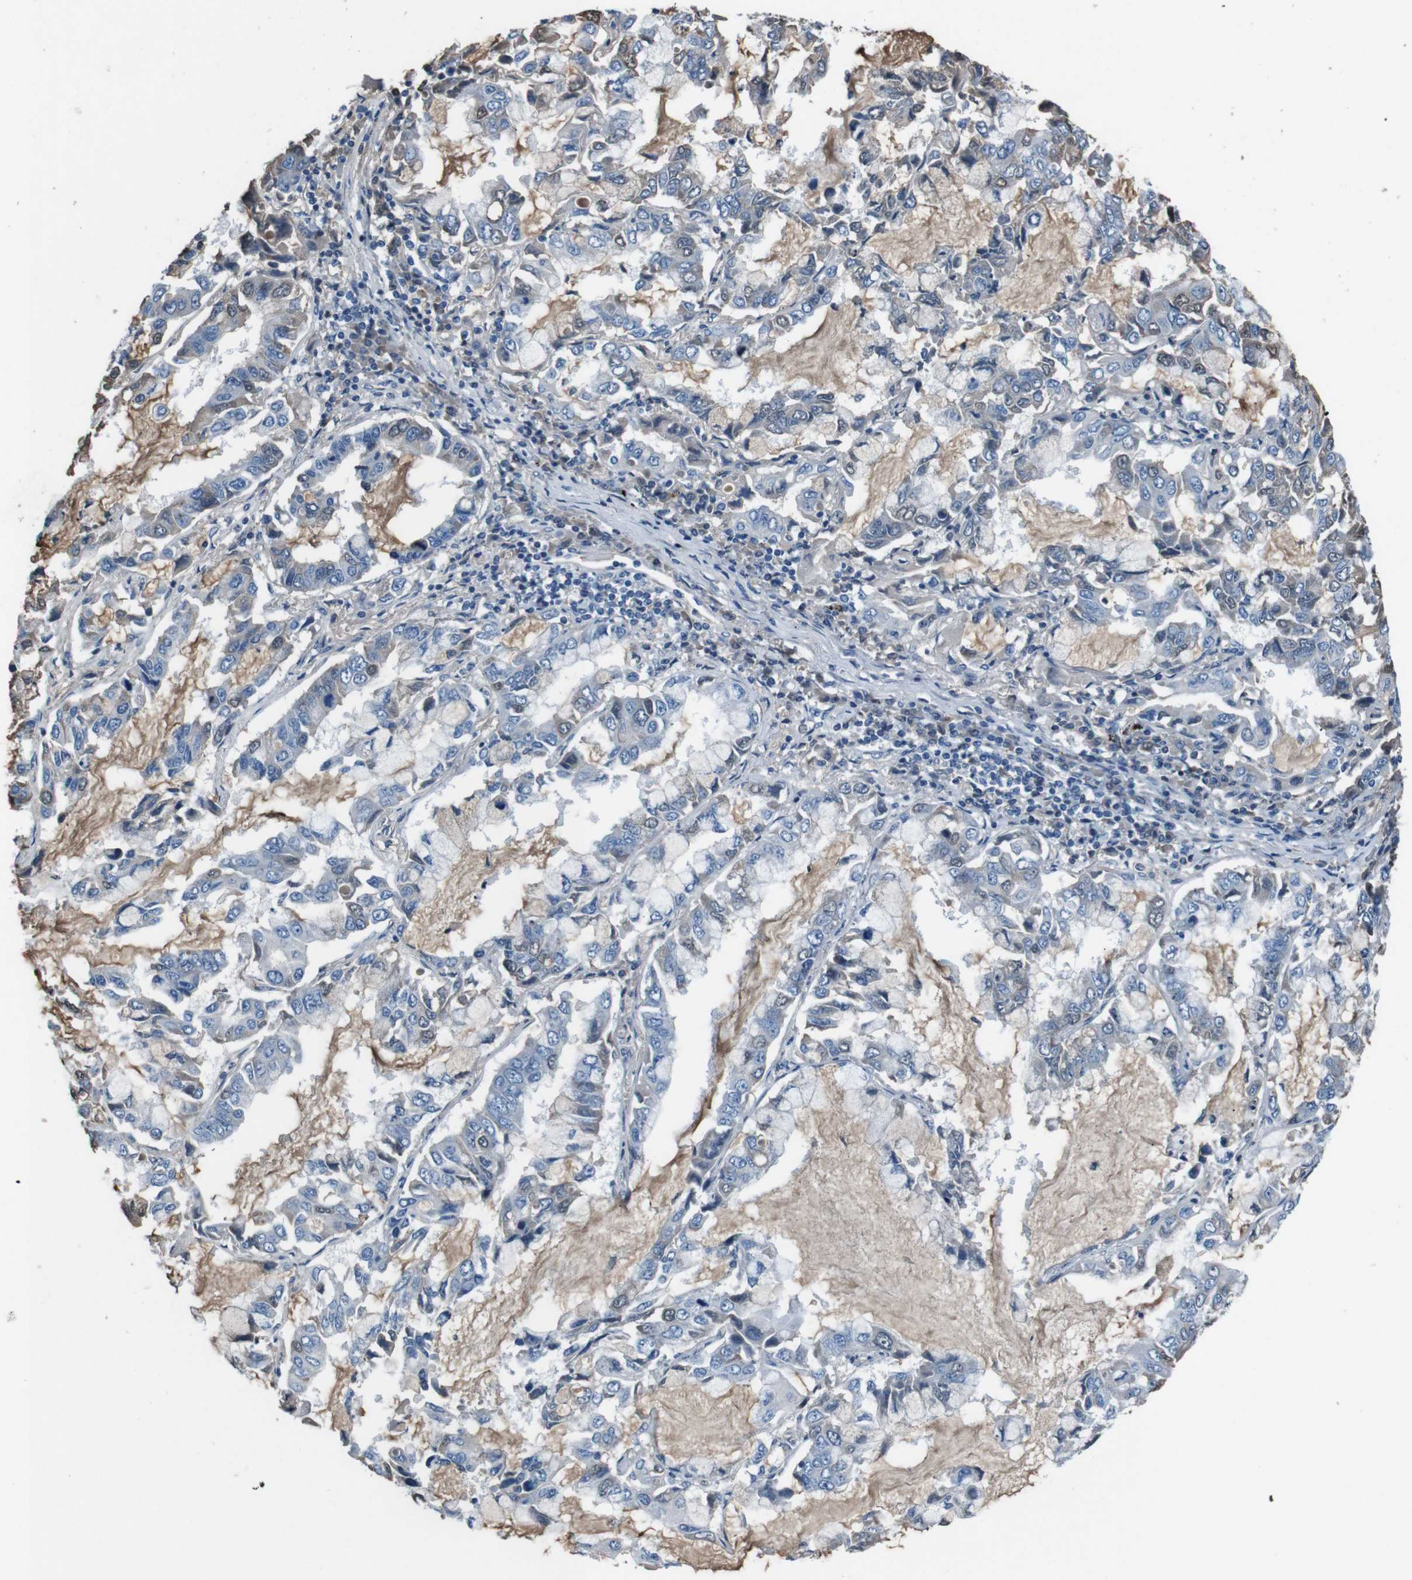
{"staining": {"intensity": "weak", "quantity": "<25%", "location": "cytoplasmic/membranous,nuclear"}, "tissue": "lung cancer", "cell_type": "Tumor cells", "image_type": "cancer", "snomed": [{"axis": "morphology", "description": "Adenocarcinoma, NOS"}, {"axis": "topography", "description": "Lung"}], "caption": "An immunohistochemistry (IHC) micrograph of lung cancer (adenocarcinoma) is shown. There is no staining in tumor cells of lung cancer (adenocarcinoma).", "gene": "LEP", "patient": {"sex": "male", "age": 64}}